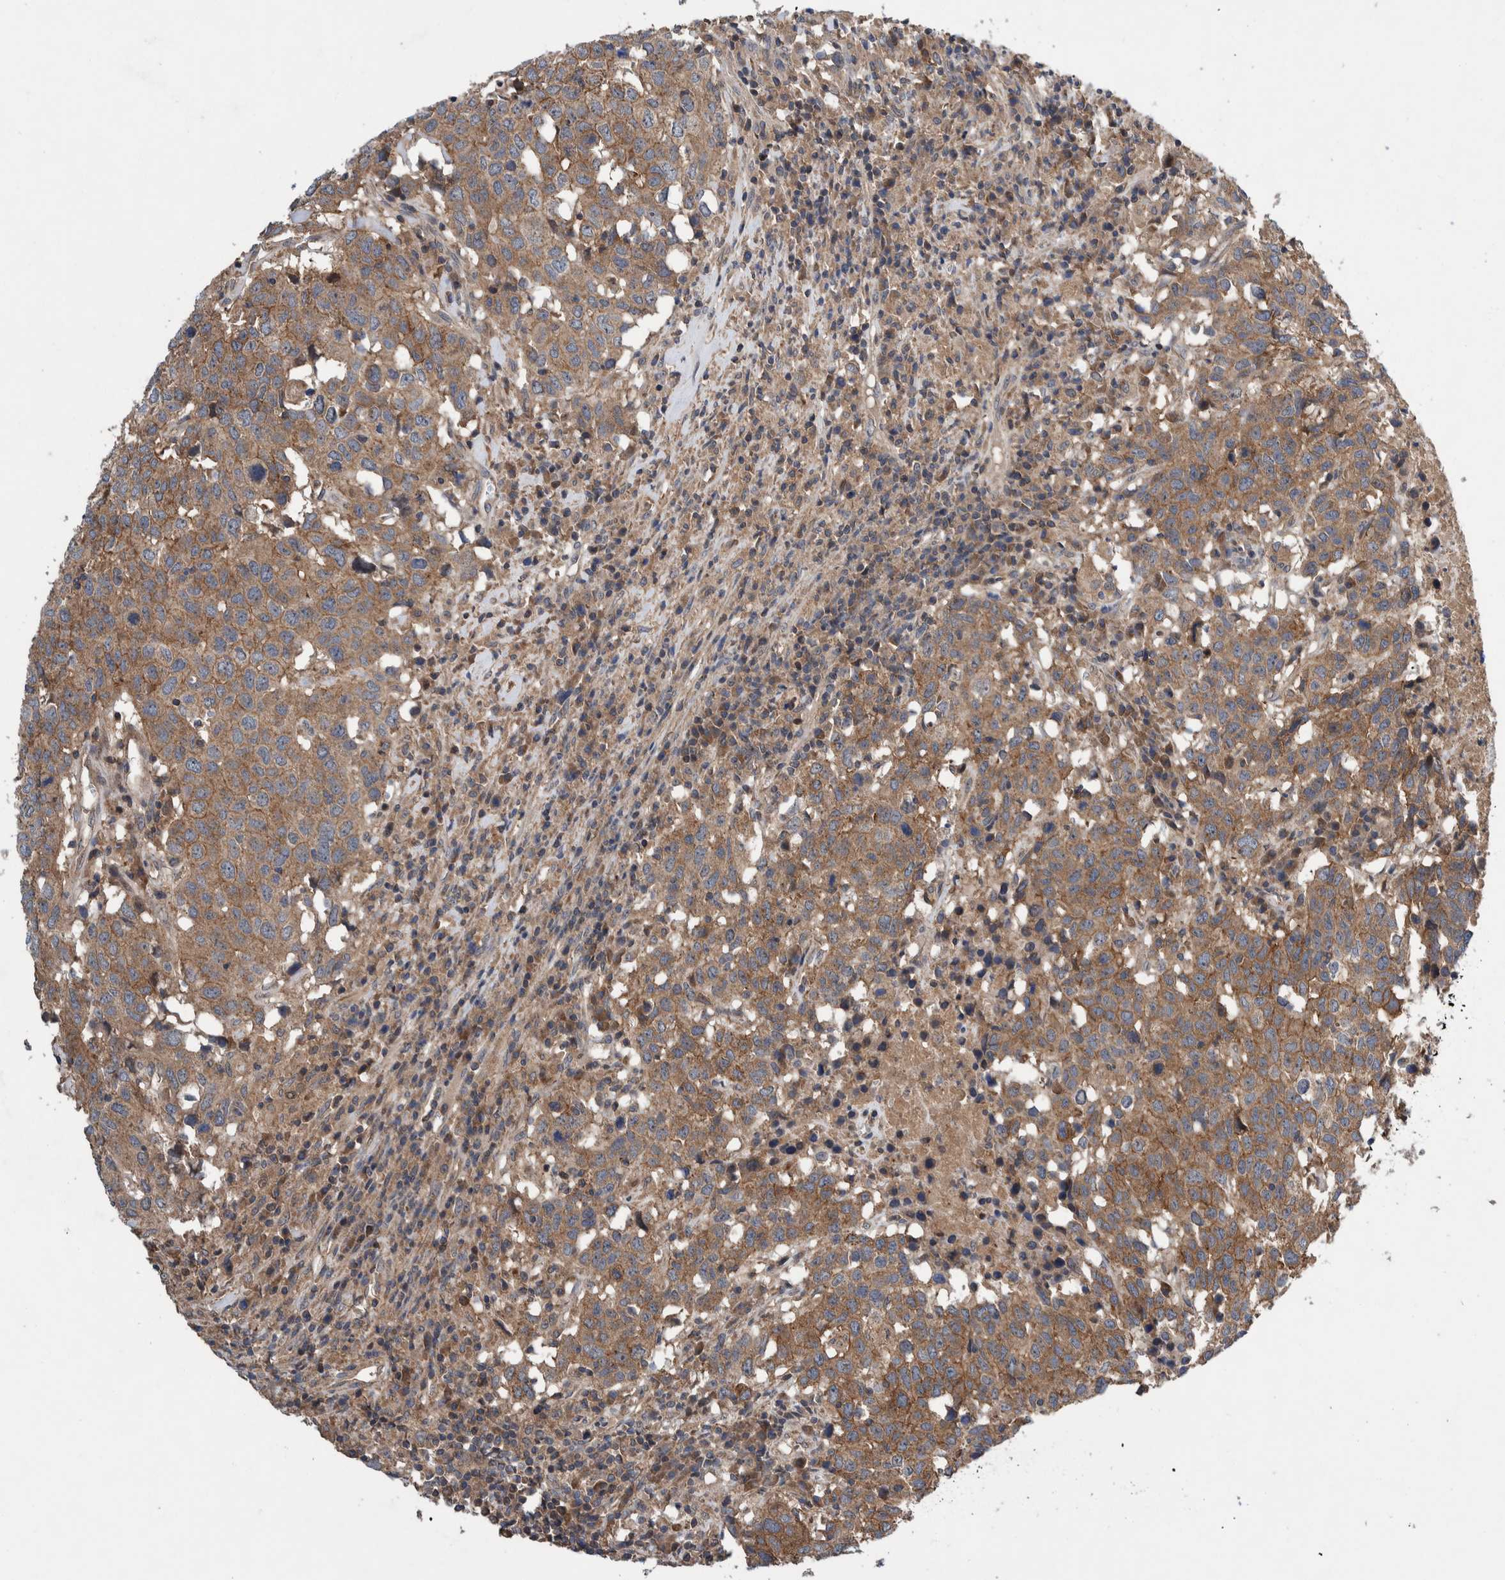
{"staining": {"intensity": "moderate", "quantity": ">75%", "location": "cytoplasmic/membranous"}, "tissue": "head and neck cancer", "cell_type": "Tumor cells", "image_type": "cancer", "snomed": [{"axis": "morphology", "description": "Squamous cell carcinoma, NOS"}, {"axis": "topography", "description": "Head-Neck"}], "caption": "Immunohistochemistry (IHC) image of neoplastic tissue: head and neck cancer stained using IHC exhibits medium levels of moderate protein expression localized specifically in the cytoplasmic/membranous of tumor cells, appearing as a cytoplasmic/membranous brown color.", "gene": "PIK3R6", "patient": {"sex": "male", "age": 66}}